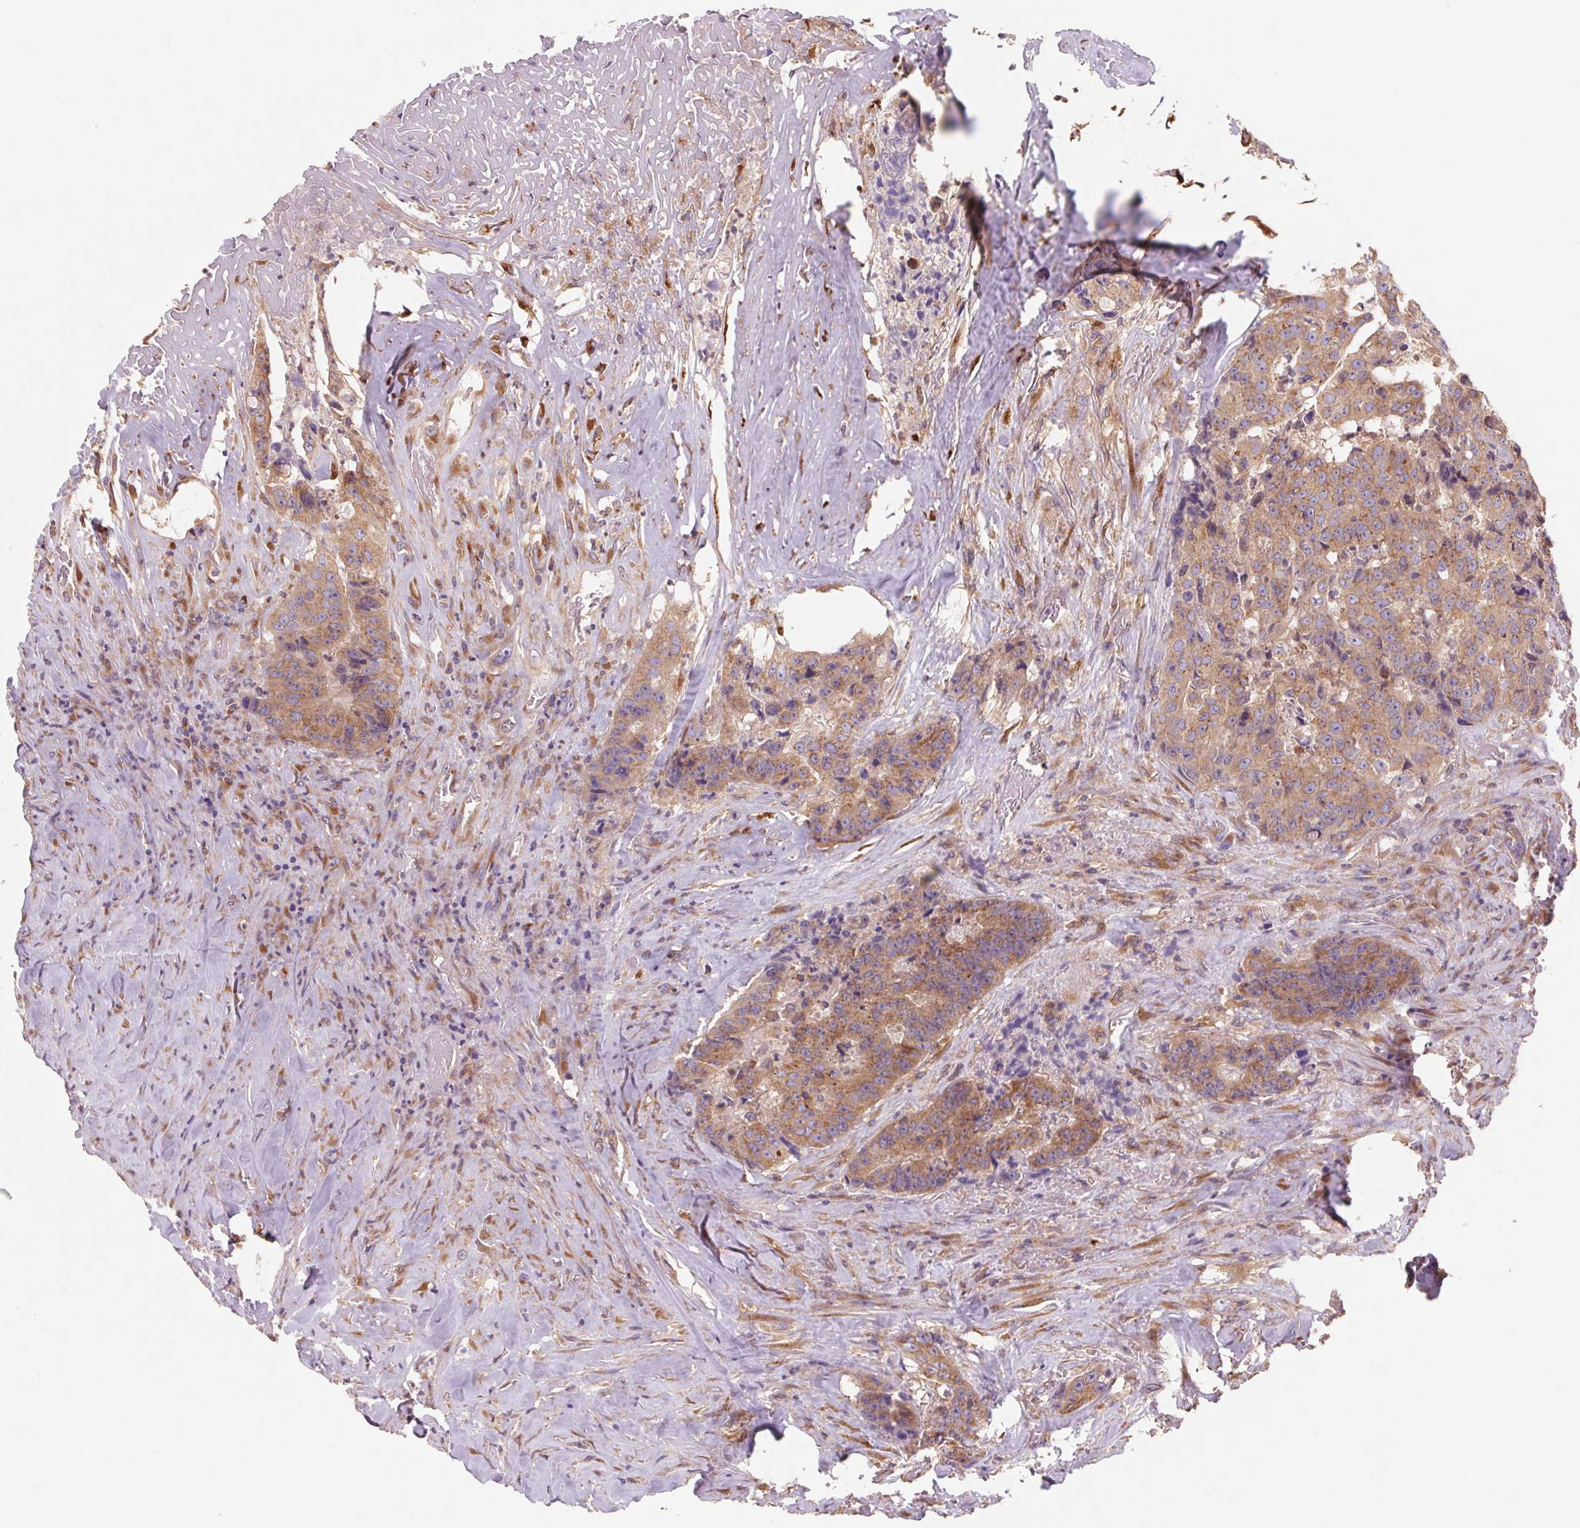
{"staining": {"intensity": "moderate", "quantity": ">75%", "location": "cytoplasmic/membranous"}, "tissue": "colorectal cancer", "cell_type": "Tumor cells", "image_type": "cancer", "snomed": [{"axis": "morphology", "description": "Adenocarcinoma, NOS"}, {"axis": "topography", "description": "Rectum"}], "caption": "Colorectal adenocarcinoma stained for a protein (brown) displays moderate cytoplasmic/membranous positive expression in about >75% of tumor cells.", "gene": "RAB1A", "patient": {"sex": "female", "age": 62}}